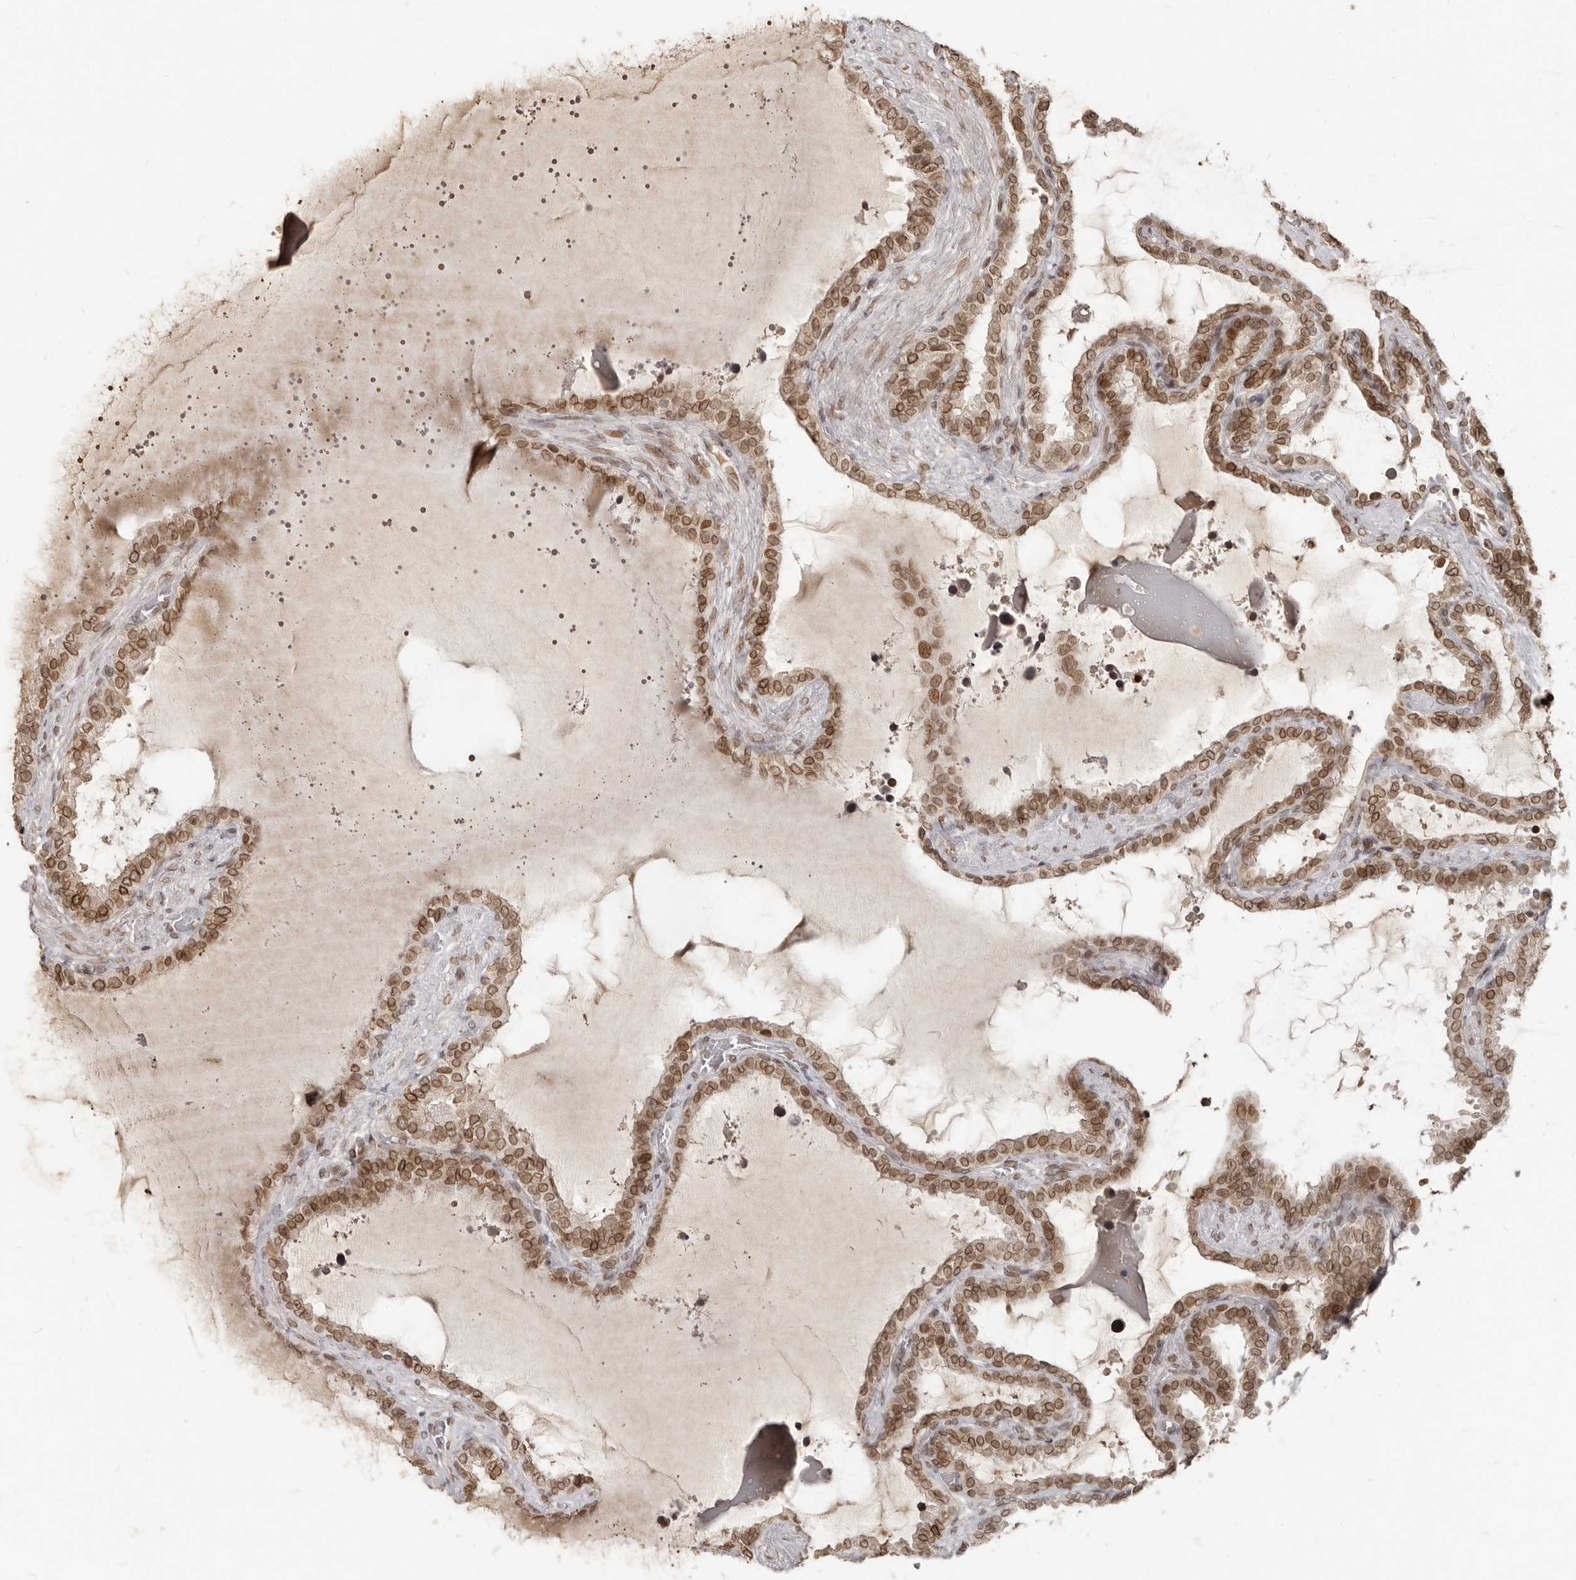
{"staining": {"intensity": "strong", "quantity": ">75%", "location": "cytoplasmic/membranous,nuclear"}, "tissue": "seminal vesicle", "cell_type": "Glandular cells", "image_type": "normal", "snomed": [{"axis": "morphology", "description": "Normal tissue, NOS"}, {"axis": "topography", "description": "Seminal veicle"}], "caption": "Protein expression analysis of unremarkable human seminal vesicle reveals strong cytoplasmic/membranous,nuclear staining in about >75% of glandular cells. The staining was performed using DAB (3,3'-diaminobenzidine) to visualize the protein expression in brown, while the nuclei were stained in blue with hematoxylin (Magnification: 20x).", "gene": "NUP153", "patient": {"sex": "male", "age": 46}}